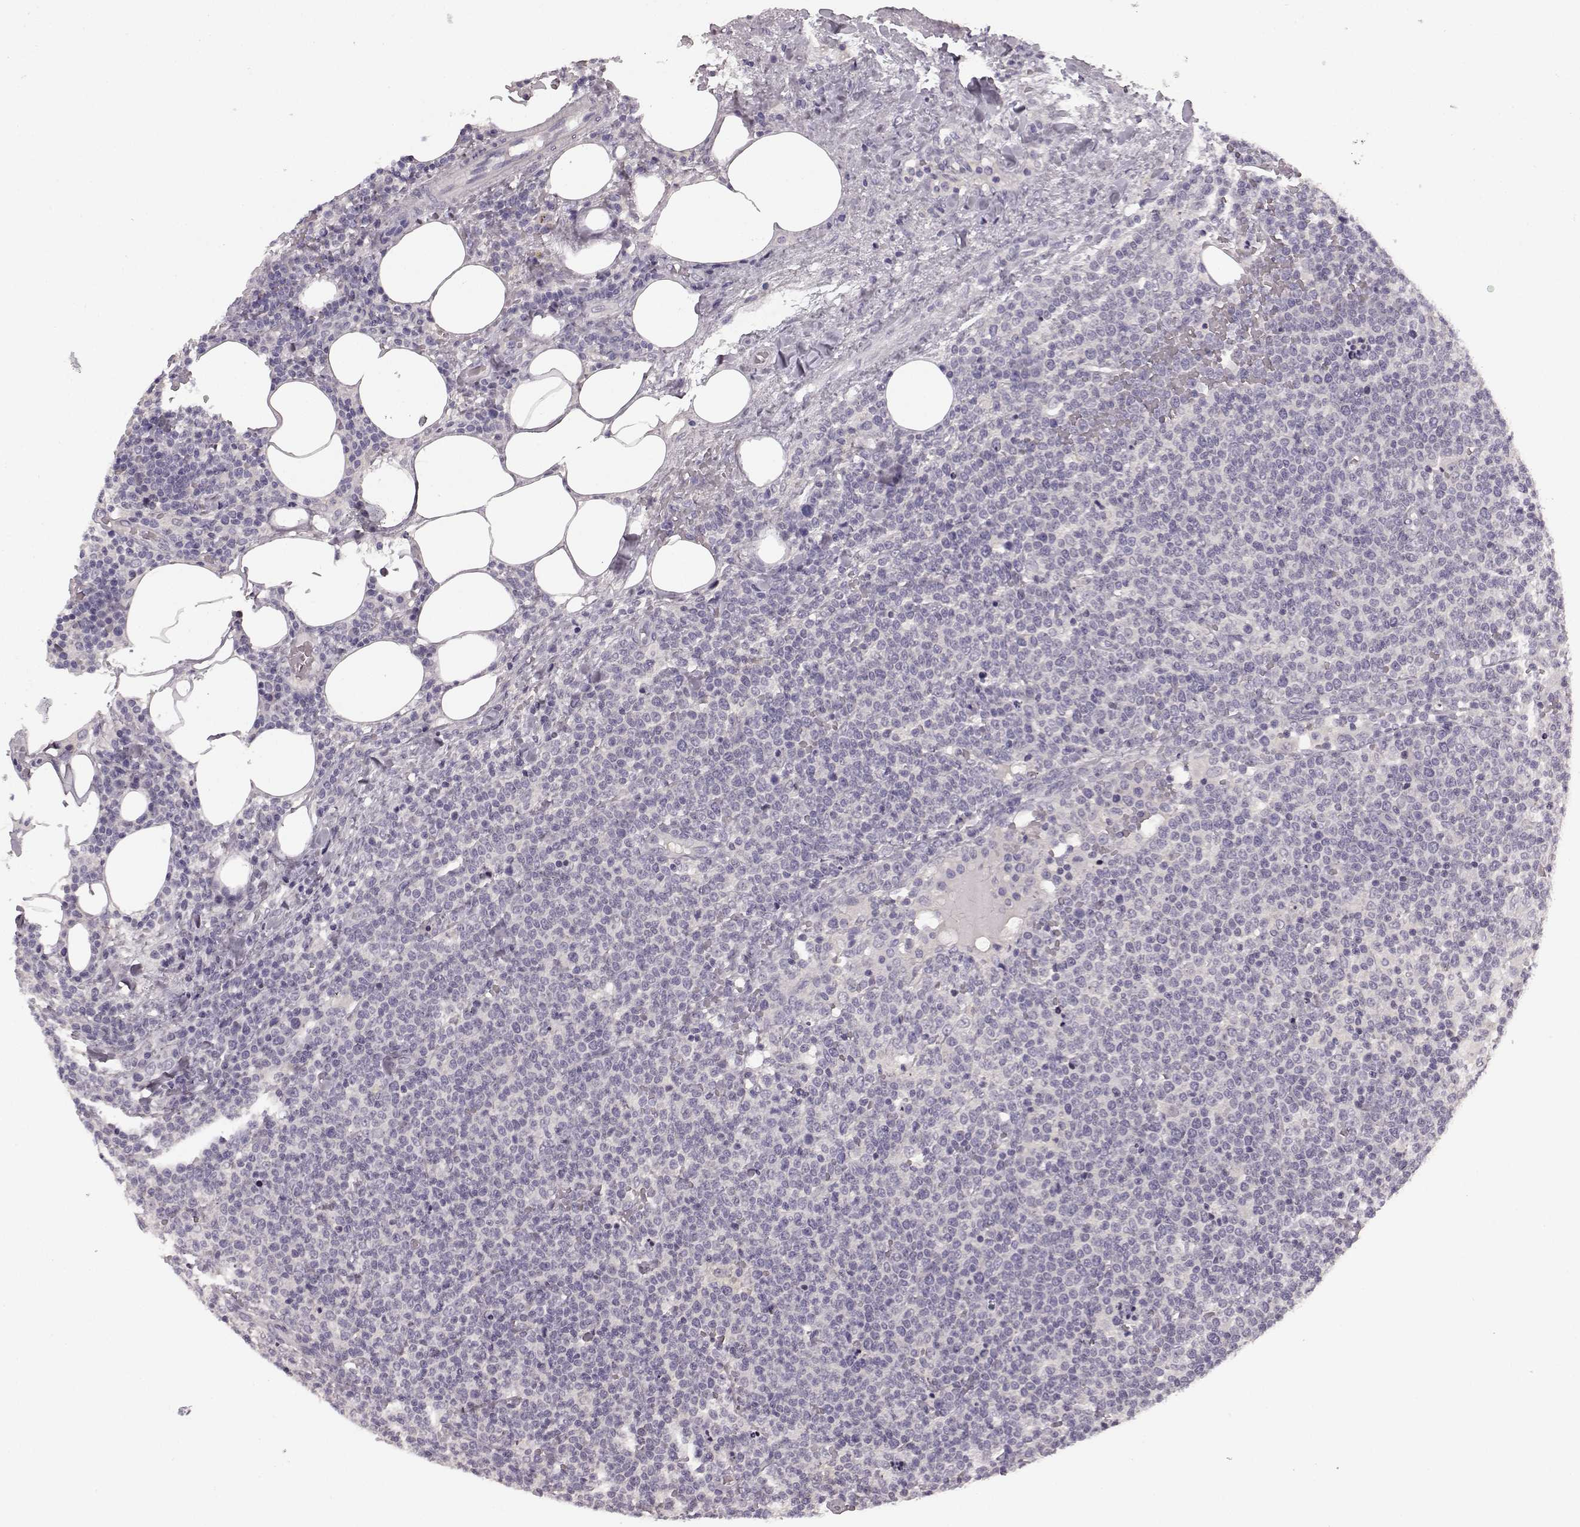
{"staining": {"intensity": "negative", "quantity": "none", "location": "none"}, "tissue": "lymphoma", "cell_type": "Tumor cells", "image_type": "cancer", "snomed": [{"axis": "morphology", "description": "Malignant lymphoma, non-Hodgkin's type, High grade"}, {"axis": "topography", "description": "Lymph node"}], "caption": "DAB immunohistochemical staining of human malignant lymphoma, non-Hodgkin's type (high-grade) demonstrates no significant positivity in tumor cells.", "gene": "KRT85", "patient": {"sex": "male", "age": 61}}